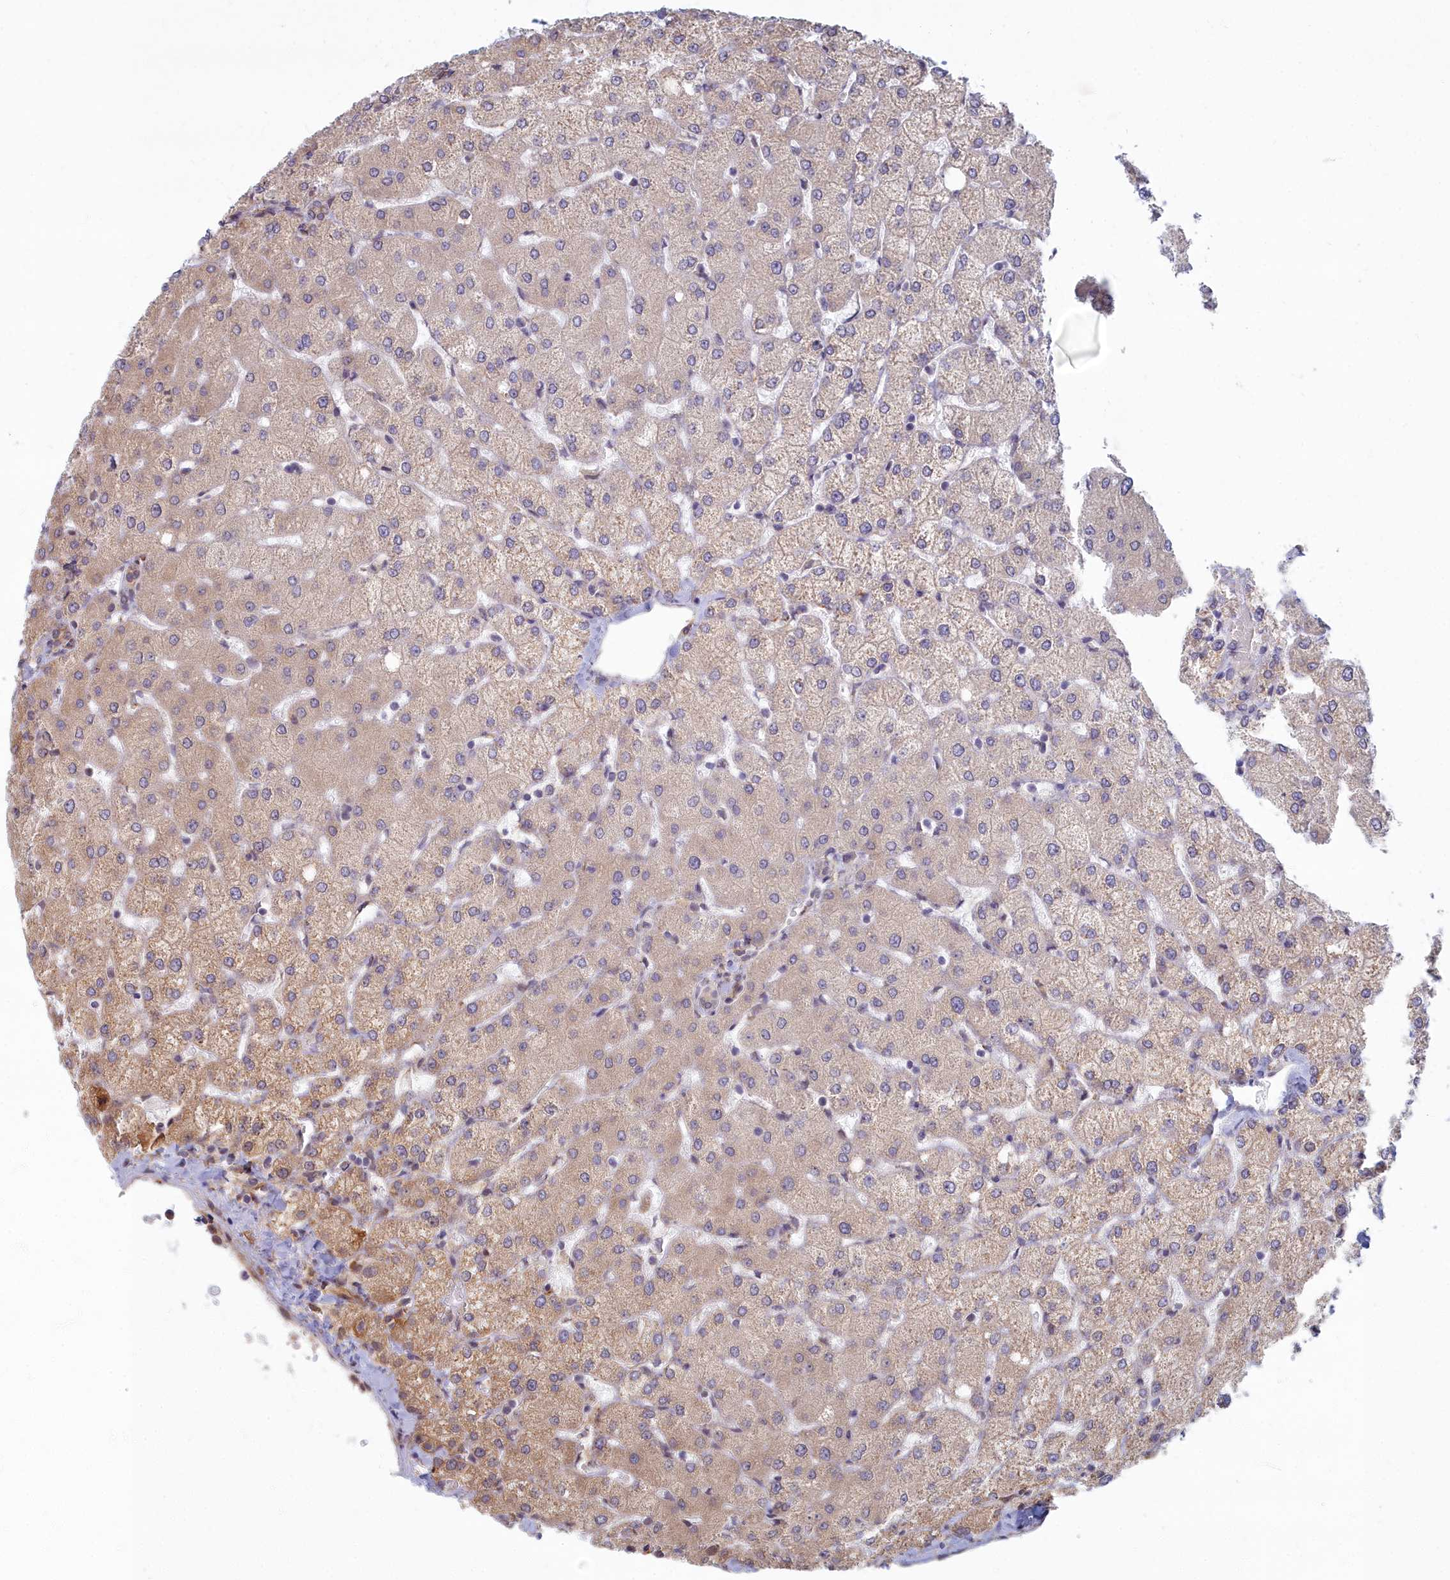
{"staining": {"intensity": "weak", "quantity": "<25%", "location": "cytoplasmic/membranous"}, "tissue": "liver", "cell_type": "Cholangiocytes", "image_type": "normal", "snomed": [{"axis": "morphology", "description": "Normal tissue, NOS"}, {"axis": "topography", "description": "Liver"}], "caption": "The photomicrograph demonstrates no staining of cholangiocytes in benign liver.", "gene": "MAK16", "patient": {"sex": "female", "age": 54}}